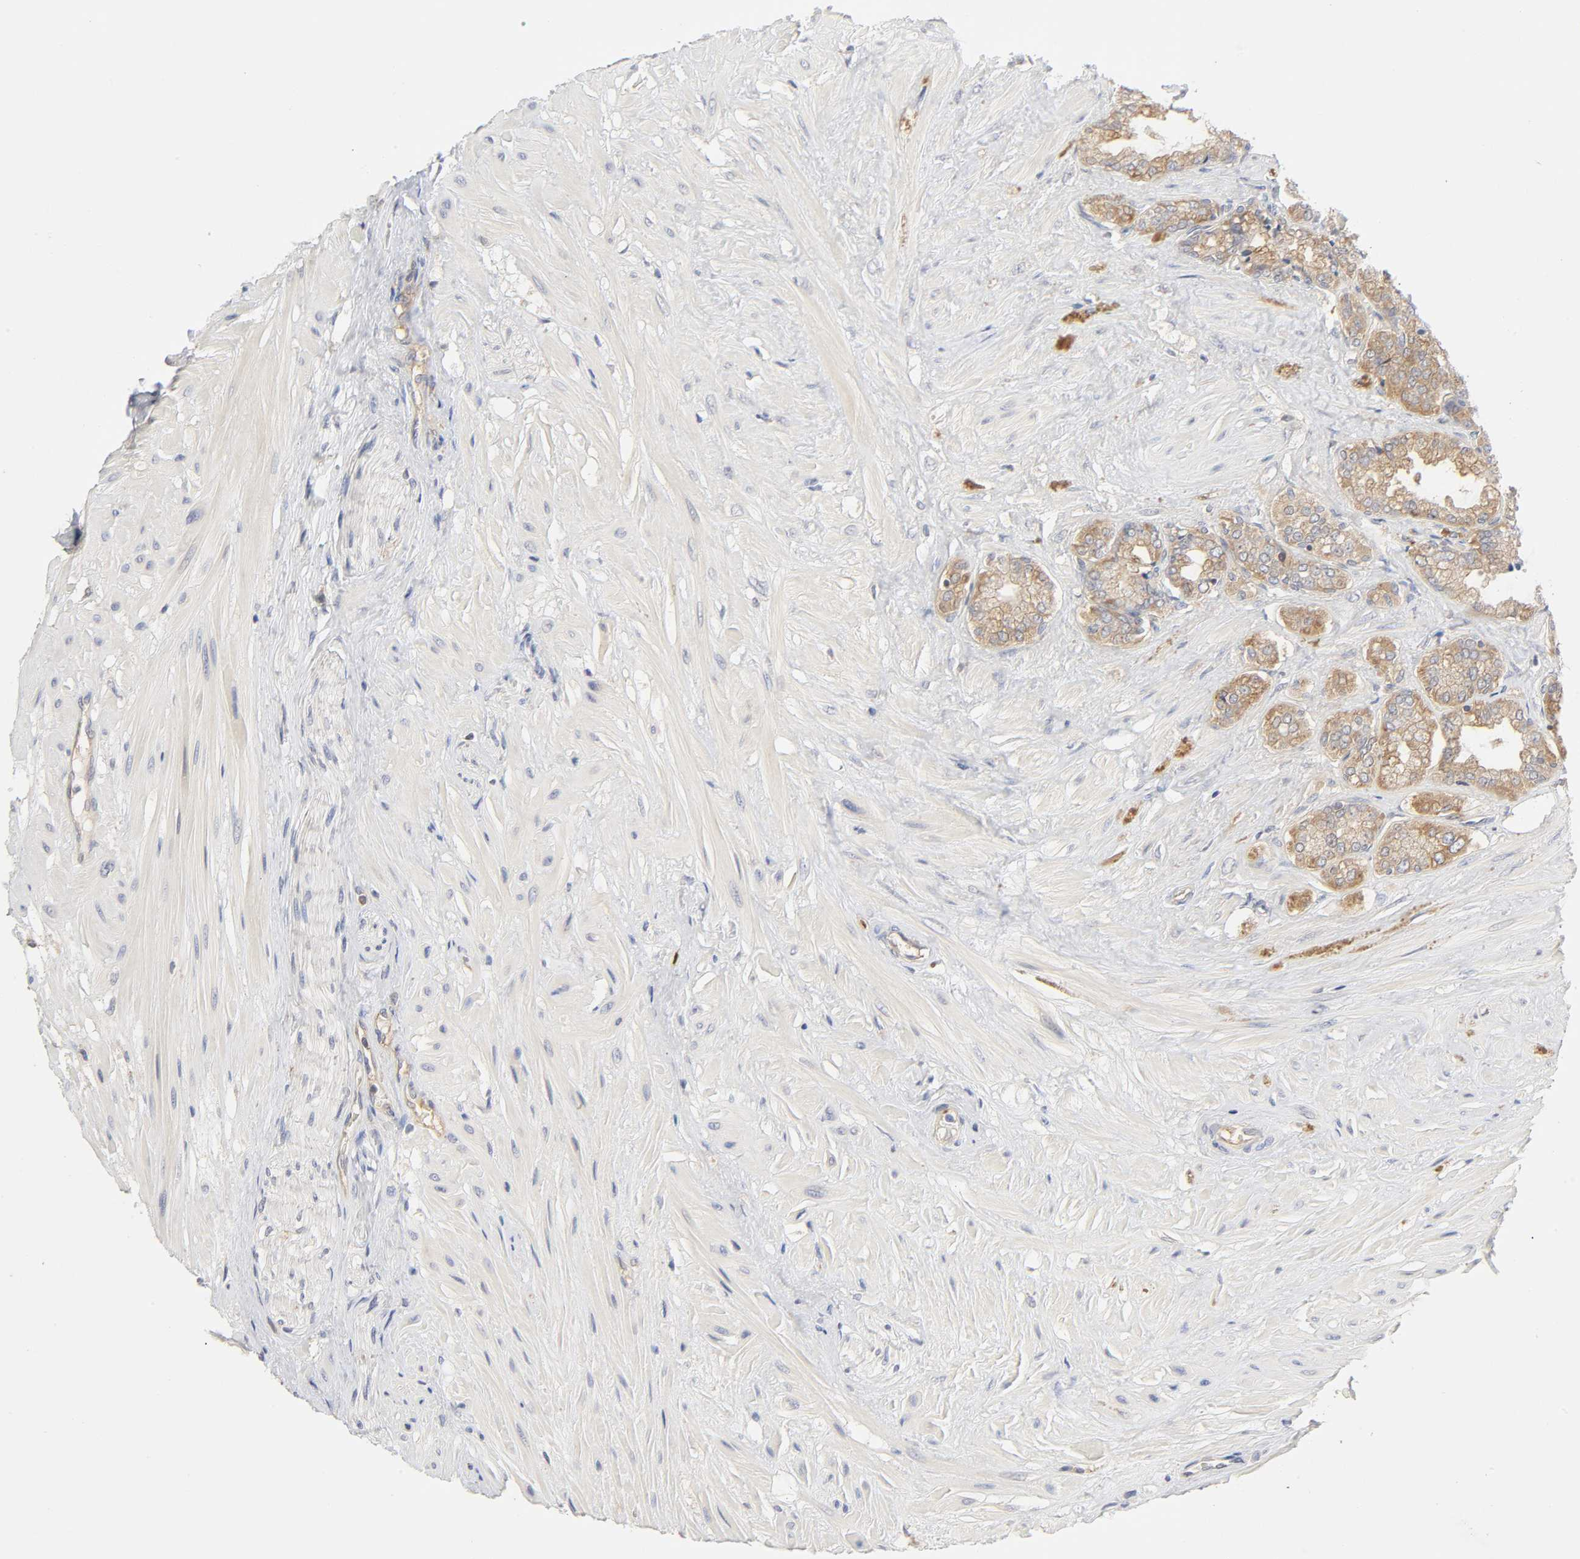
{"staining": {"intensity": "weak", "quantity": ">75%", "location": "cytoplasmic/membranous"}, "tissue": "seminal vesicle", "cell_type": "Glandular cells", "image_type": "normal", "snomed": [{"axis": "morphology", "description": "Normal tissue, NOS"}, {"axis": "topography", "description": "Seminal veicle"}], "caption": "A photomicrograph of seminal vesicle stained for a protein displays weak cytoplasmic/membranous brown staining in glandular cells.", "gene": "IQCJ", "patient": {"sex": "male", "age": 46}}